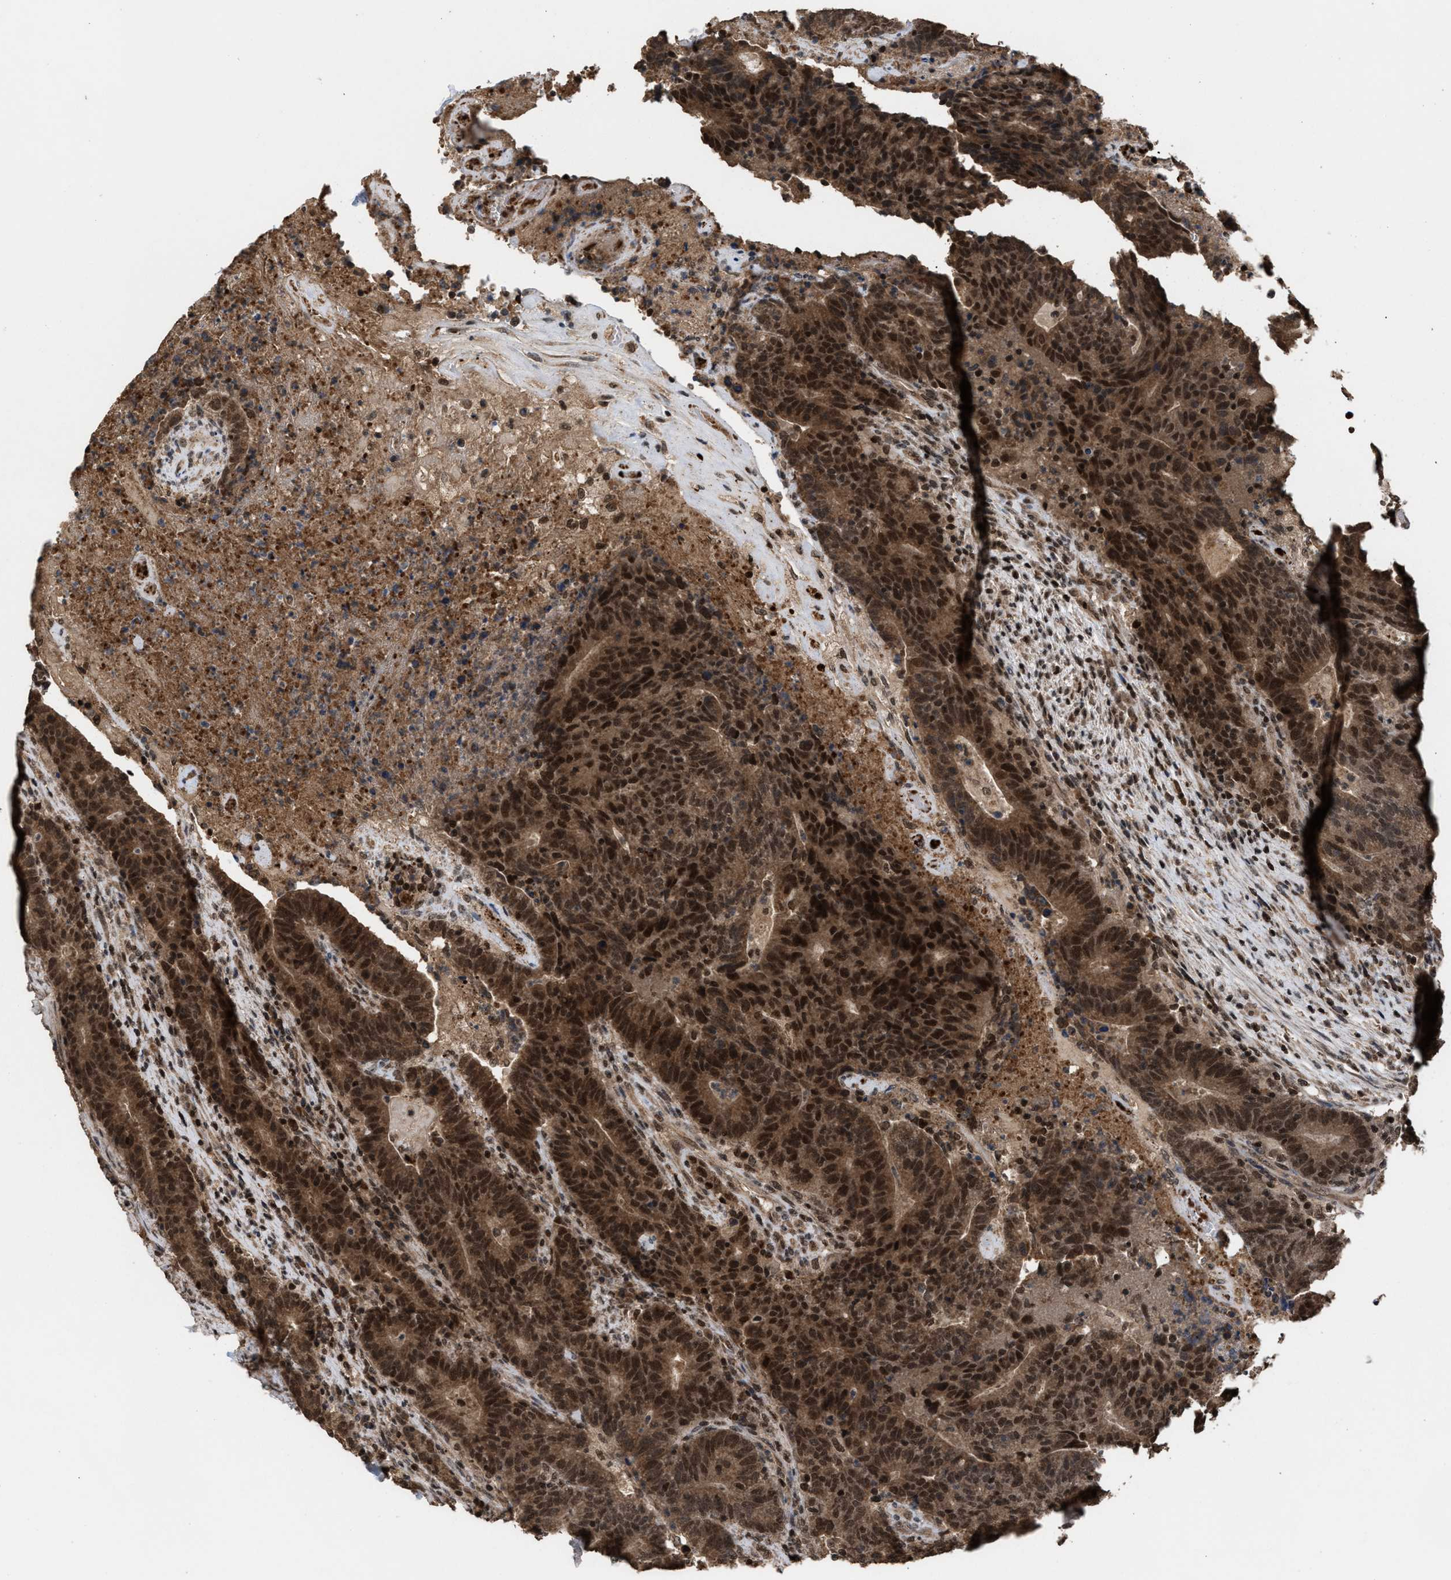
{"staining": {"intensity": "strong", "quantity": ">75%", "location": "cytoplasmic/membranous,nuclear"}, "tissue": "colorectal cancer", "cell_type": "Tumor cells", "image_type": "cancer", "snomed": [{"axis": "morphology", "description": "Normal tissue, NOS"}, {"axis": "morphology", "description": "Adenocarcinoma, NOS"}, {"axis": "topography", "description": "Colon"}], "caption": "Immunohistochemistry (IHC) micrograph of adenocarcinoma (colorectal) stained for a protein (brown), which exhibits high levels of strong cytoplasmic/membranous and nuclear staining in approximately >75% of tumor cells.", "gene": "C9orf78", "patient": {"sex": "female", "age": 75}}